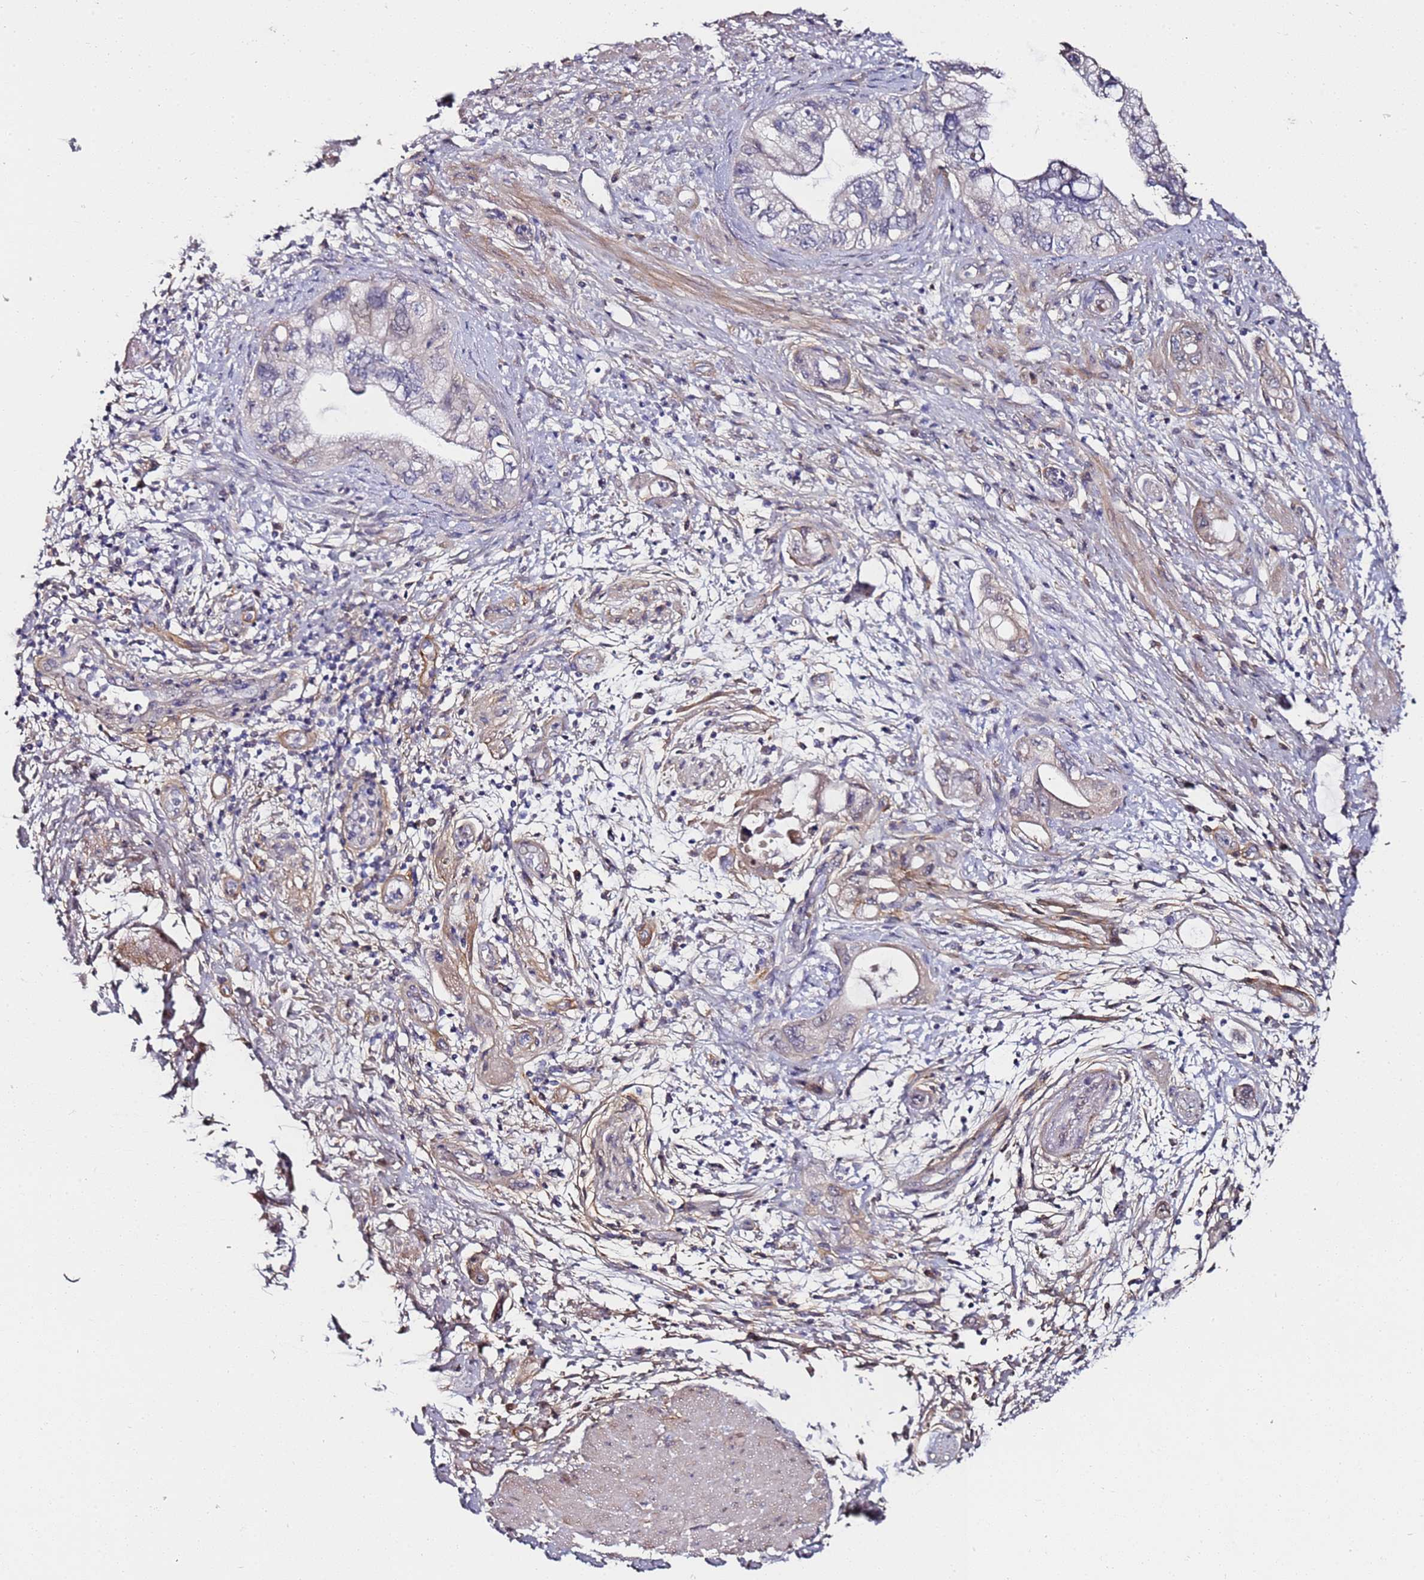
{"staining": {"intensity": "negative", "quantity": "none", "location": "none"}, "tissue": "pancreatic cancer", "cell_type": "Tumor cells", "image_type": "cancer", "snomed": [{"axis": "morphology", "description": "Adenocarcinoma, NOS"}, {"axis": "topography", "description": "Pancreas"}], "caption": "Pancreatic cancer stained for a protein using immunohistochemistry shows no expression tumor cells.", "gene": "C3orf80", "patient": {"sex": "female", "age": 73}}